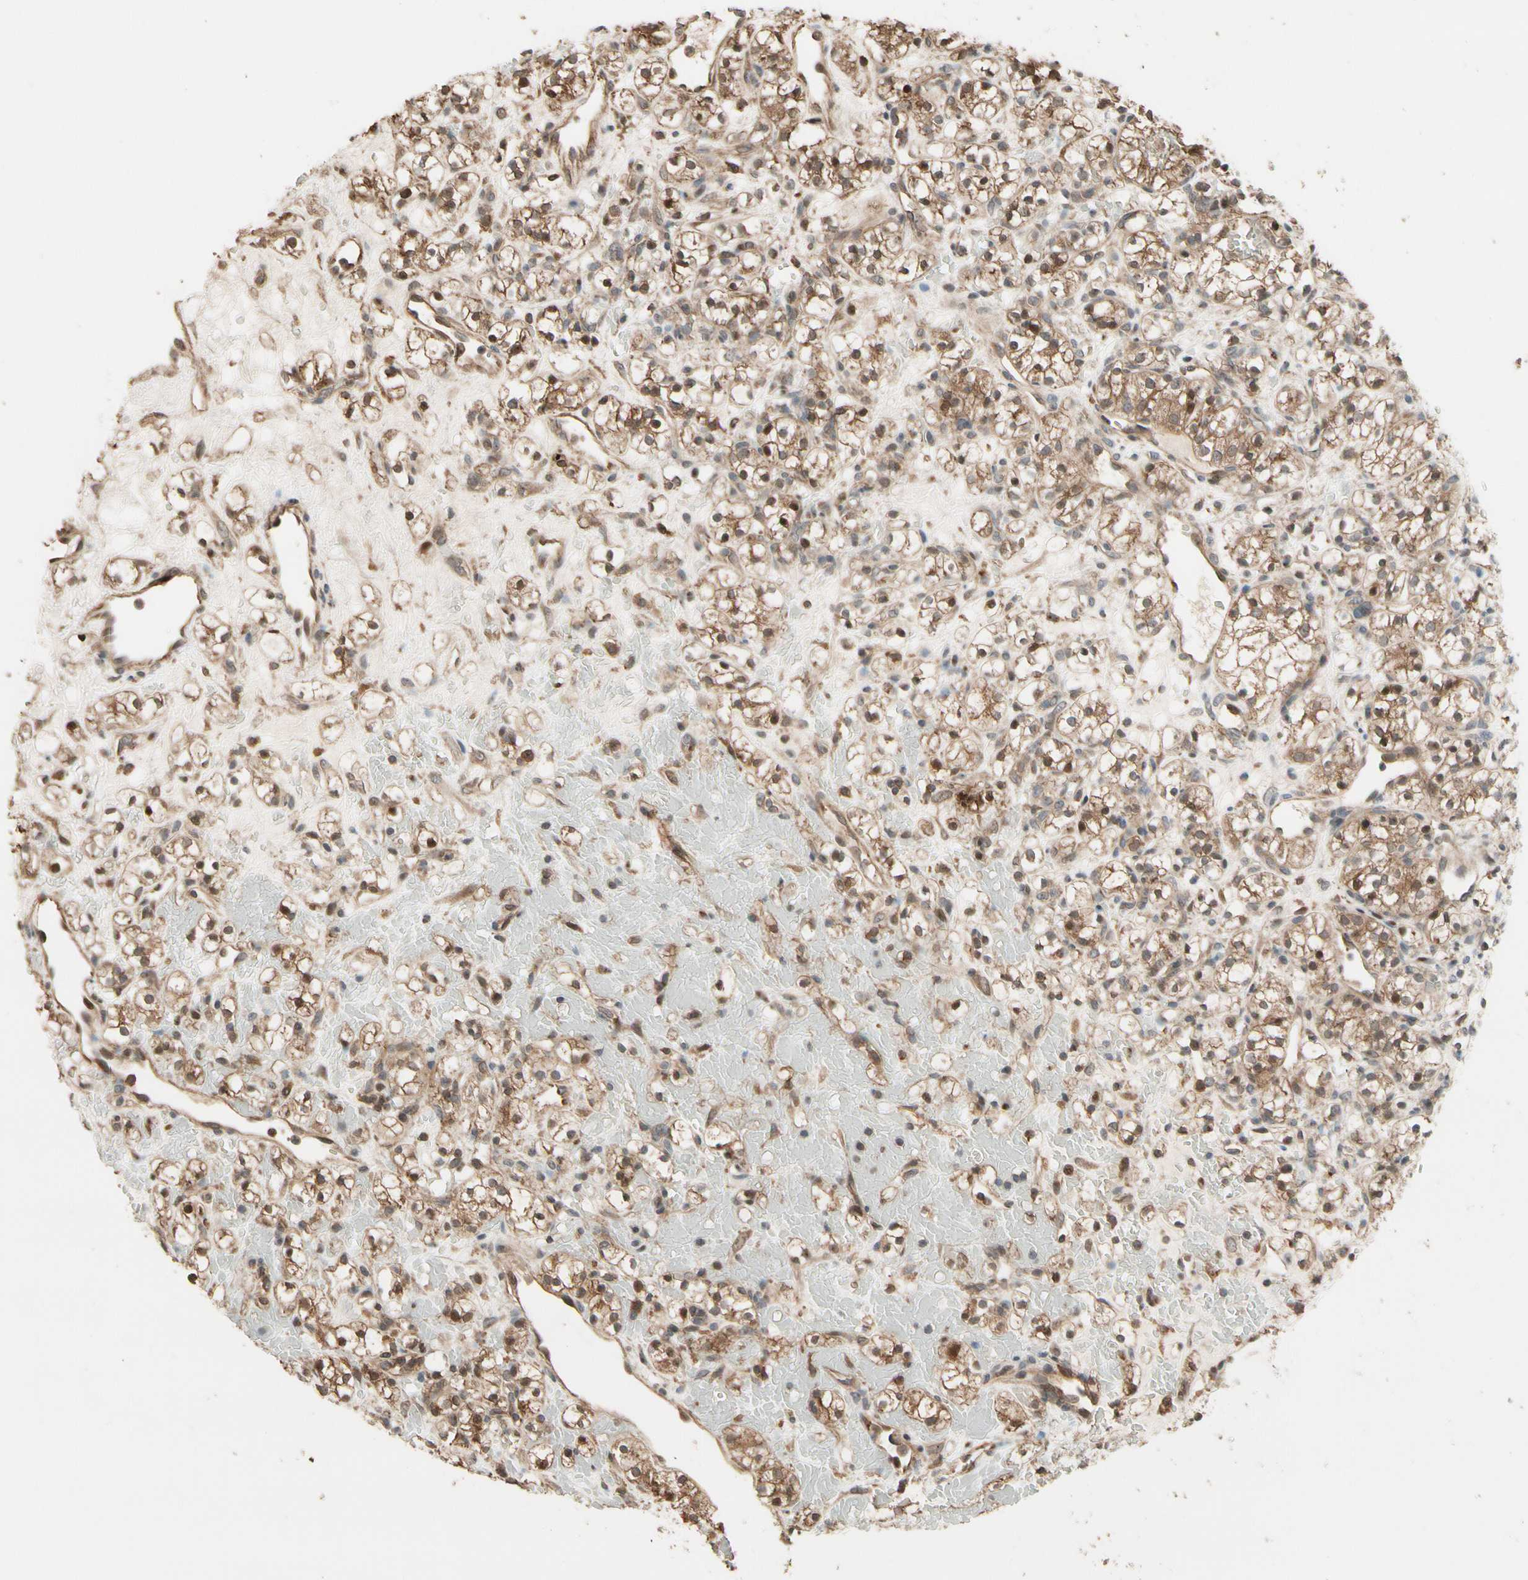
{"staining": {"intensity": "moderate", "quantity": "25%-75%", "location": "cytoplasmic/membranous,nuclear"}, "tissue": "renal cancer", "cell_type": "Tumor cells", "image_type": "cancer", "snomed": [{"axis": "morphology", "description": "Adenocarcinoma, NOS"}, {"axis": "topography", "description": "Kidney"}], "caption": "Adenocarcinoma (renal) tissue reveals moderate cytoplasmic/membranous and nuclear positivity in approximately 25%-75% of tumor cells, visualized by immunohistochemistry.", "gene": "CSF1R", "patient": {"sex": "female", "age": 60}}